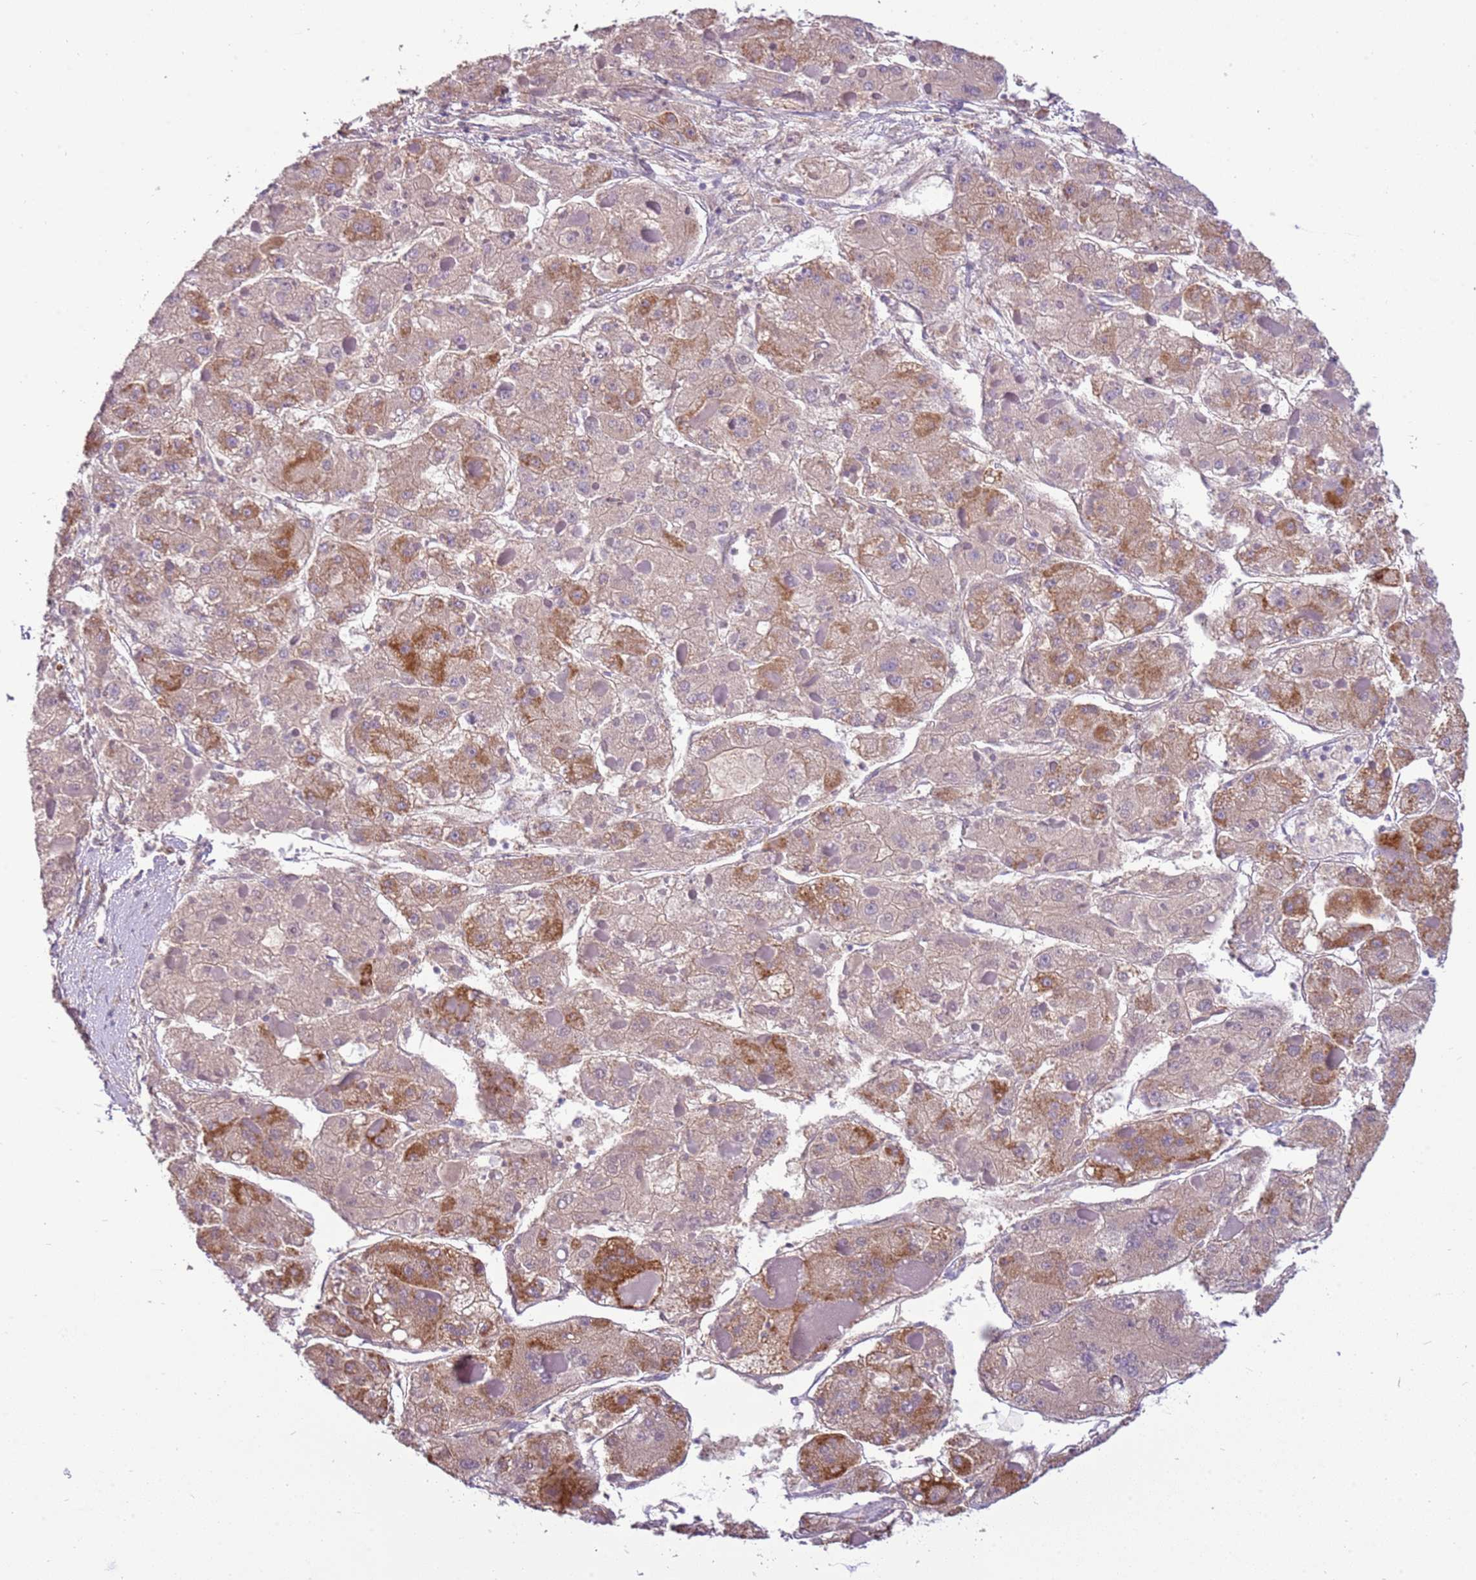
{"staining": {"intensity": "moderate", "quantity": "<25%", "location": "cytoplasmic/membranous"}, "tissue": "liver cancer", "cell_type": "Tumor cells", "image_type": "cancer", "snomed": [{"axis": "morphology", "description": "Carcinoma, Hepatocellular, NOS"}, {"axis": "topography", "description": "Liver"}], "caption": "Tumor cells exhibit low levels of moderate cytoplasmic/membranous positivity in about <25% of cells in liver cancer. Ihc stains the protein in brown and the nuclei are stained blue.", "gene": "FAM120C", "patient": {"sex": "female", "age": 73}}